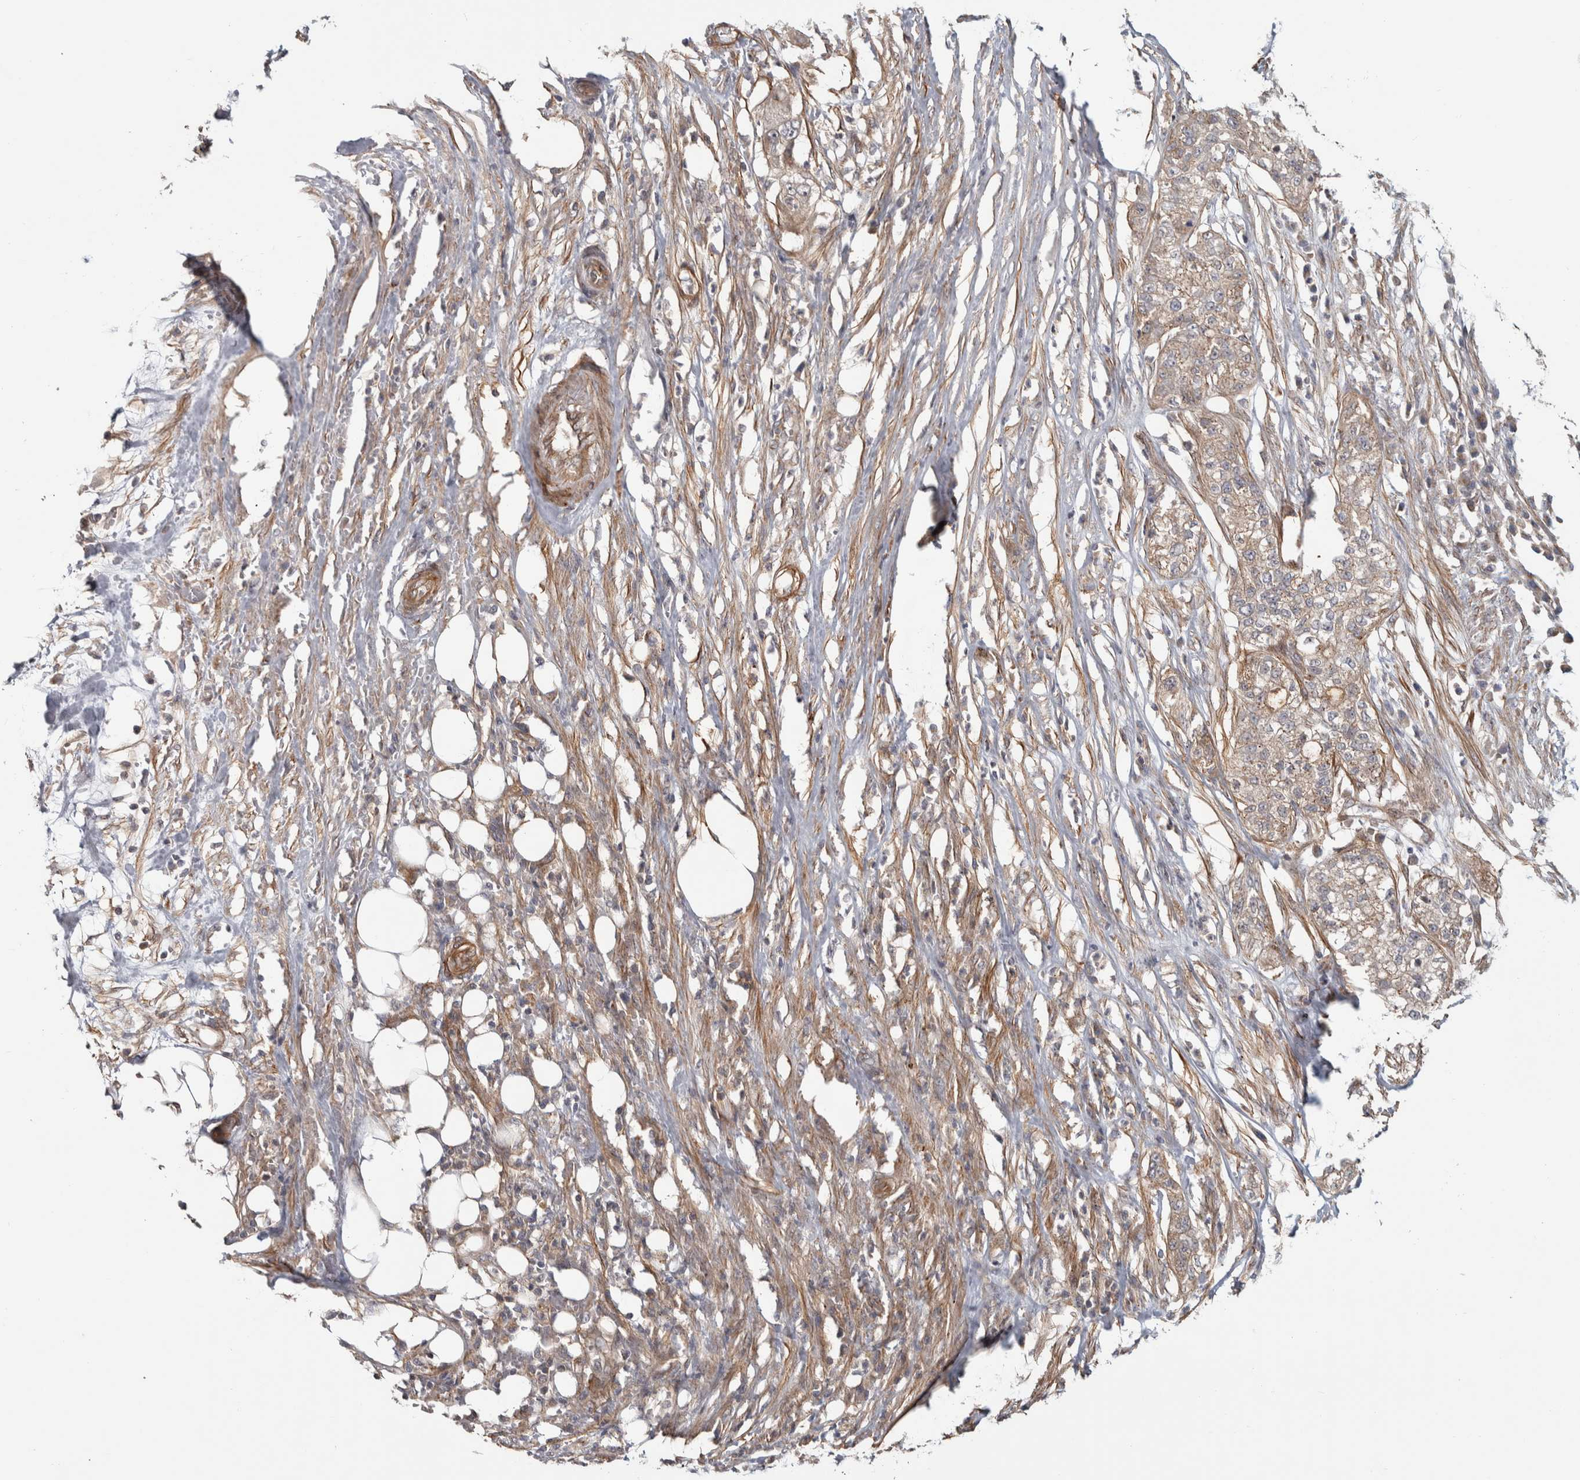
{"staining": {"intensity": "weak", "quantity": ">75%", "location": "cytoplasmic/membranous"}, "tissue": "pancreatic cancer", "cell_type": "Tumor cells", "image_type": "cancer", "snomed": [{"axis": "morphology", "description": "Adenocarcinoma, NOS"}, {"axis": "topography", "description": "Pancreas"}], "caption": "Immunohistochemical staining of adenocarcinoma (pancreatic) shows low levels of weak cytoplasmic/membranous protein positivity in approximately >75% of tumor cells.", "gene": "CHMP4C", "patient": {"sex": "female", "age": 78}}